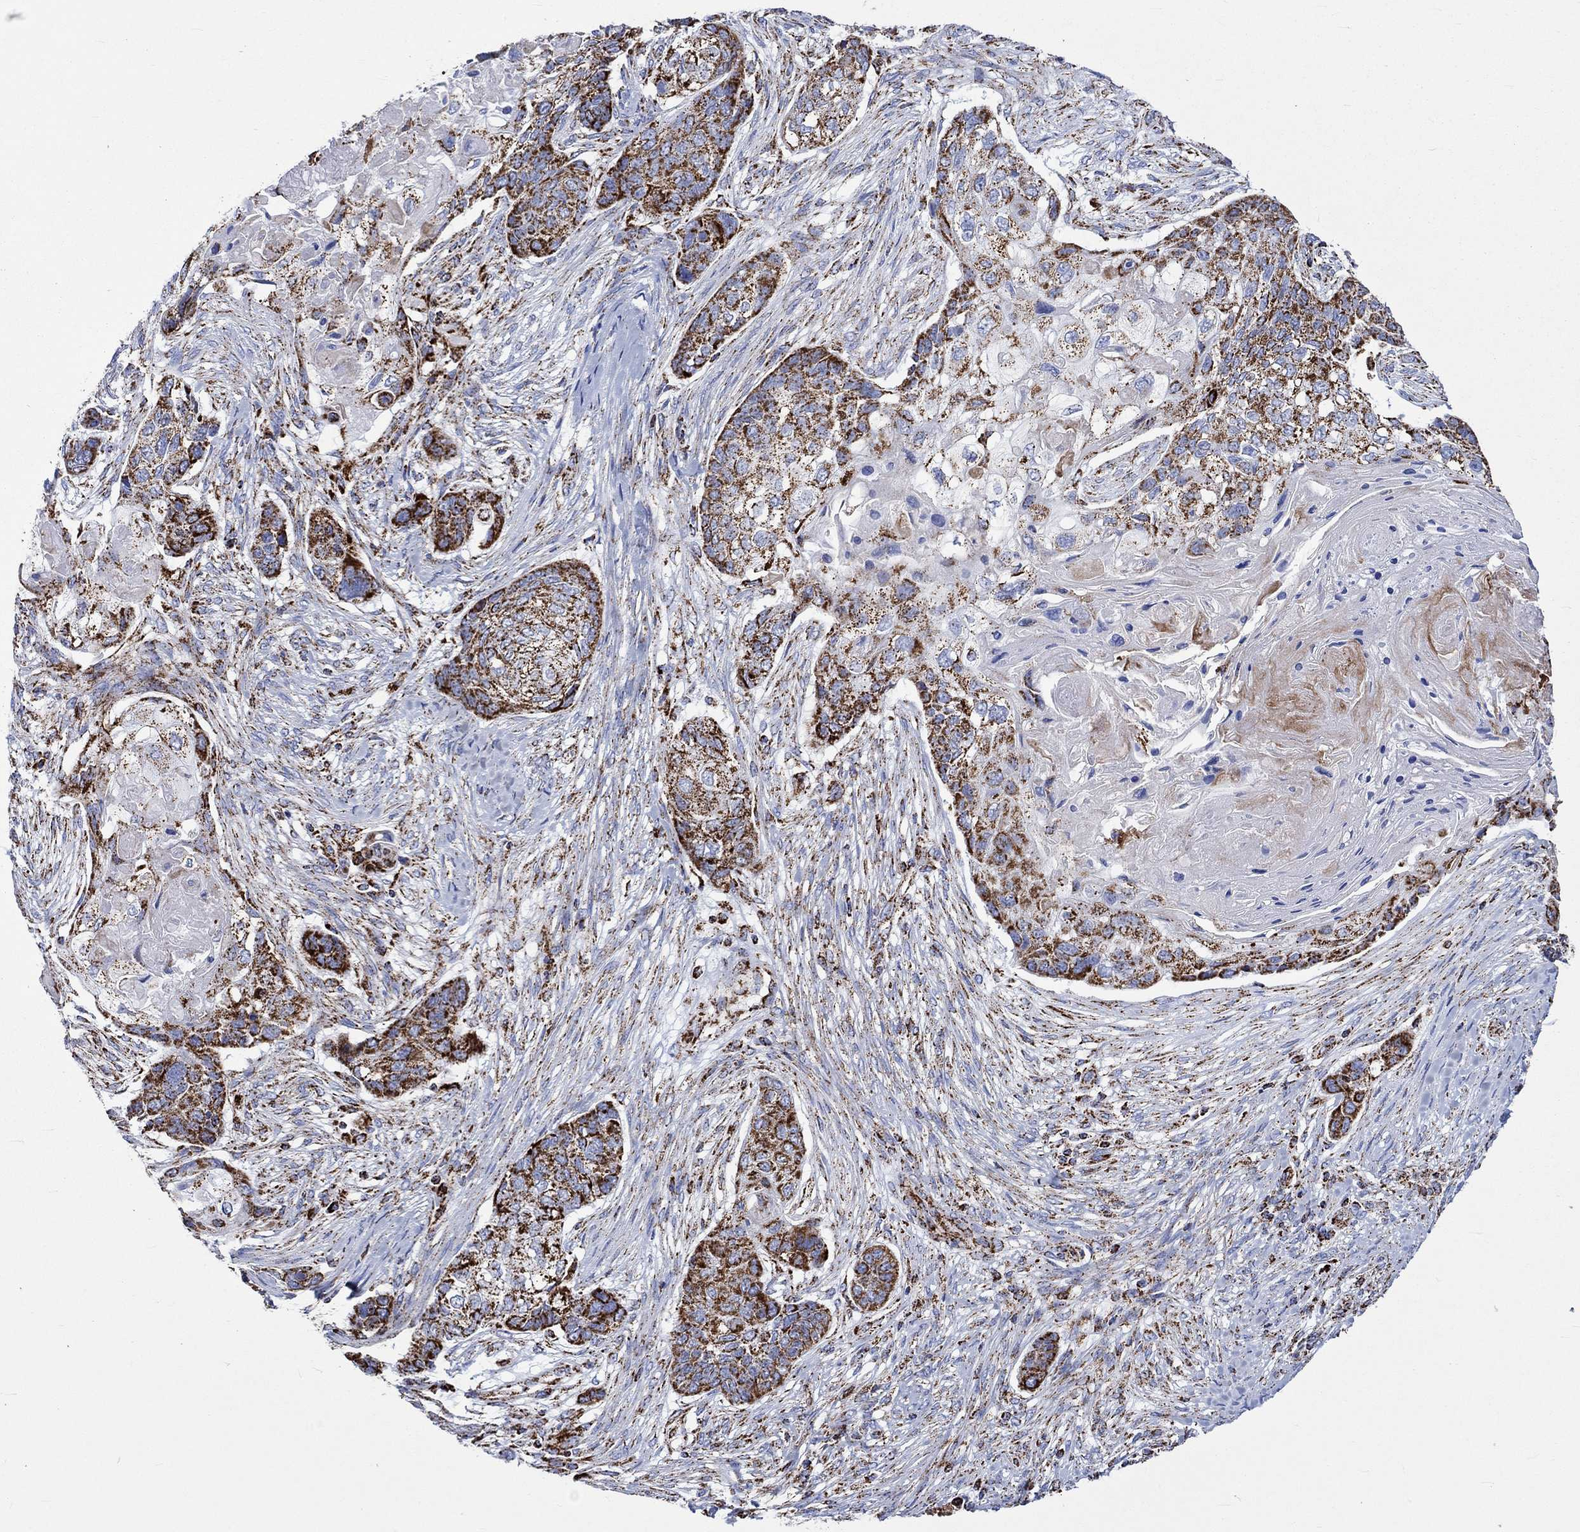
{"staining": {"intensity": "strong", "quantity": ">75%", "location": "cytoplasmic/membranous"}, "tissue": "lung cancer", "cell_type": "Tumor cells", "image_type": "cancer", "snomed": [{"axis": "morphology", "description": "Normal tissue, NOS"}, {"axis": "morphology", "description": "Squamous cell carcinoma, NOS"}, {"axis": "topography", "description": "Bronchus"}, {"axis": "topography", "description": "Lung"}], "caption": "Immunohistochemistry of lung squamous cell carcinoma displays high levels of strong cytoplasmic/membranous staining in approximately >75% of tumor cells.", "gene": "RCE1", "patient": {"sex": "male", "age": 69}}